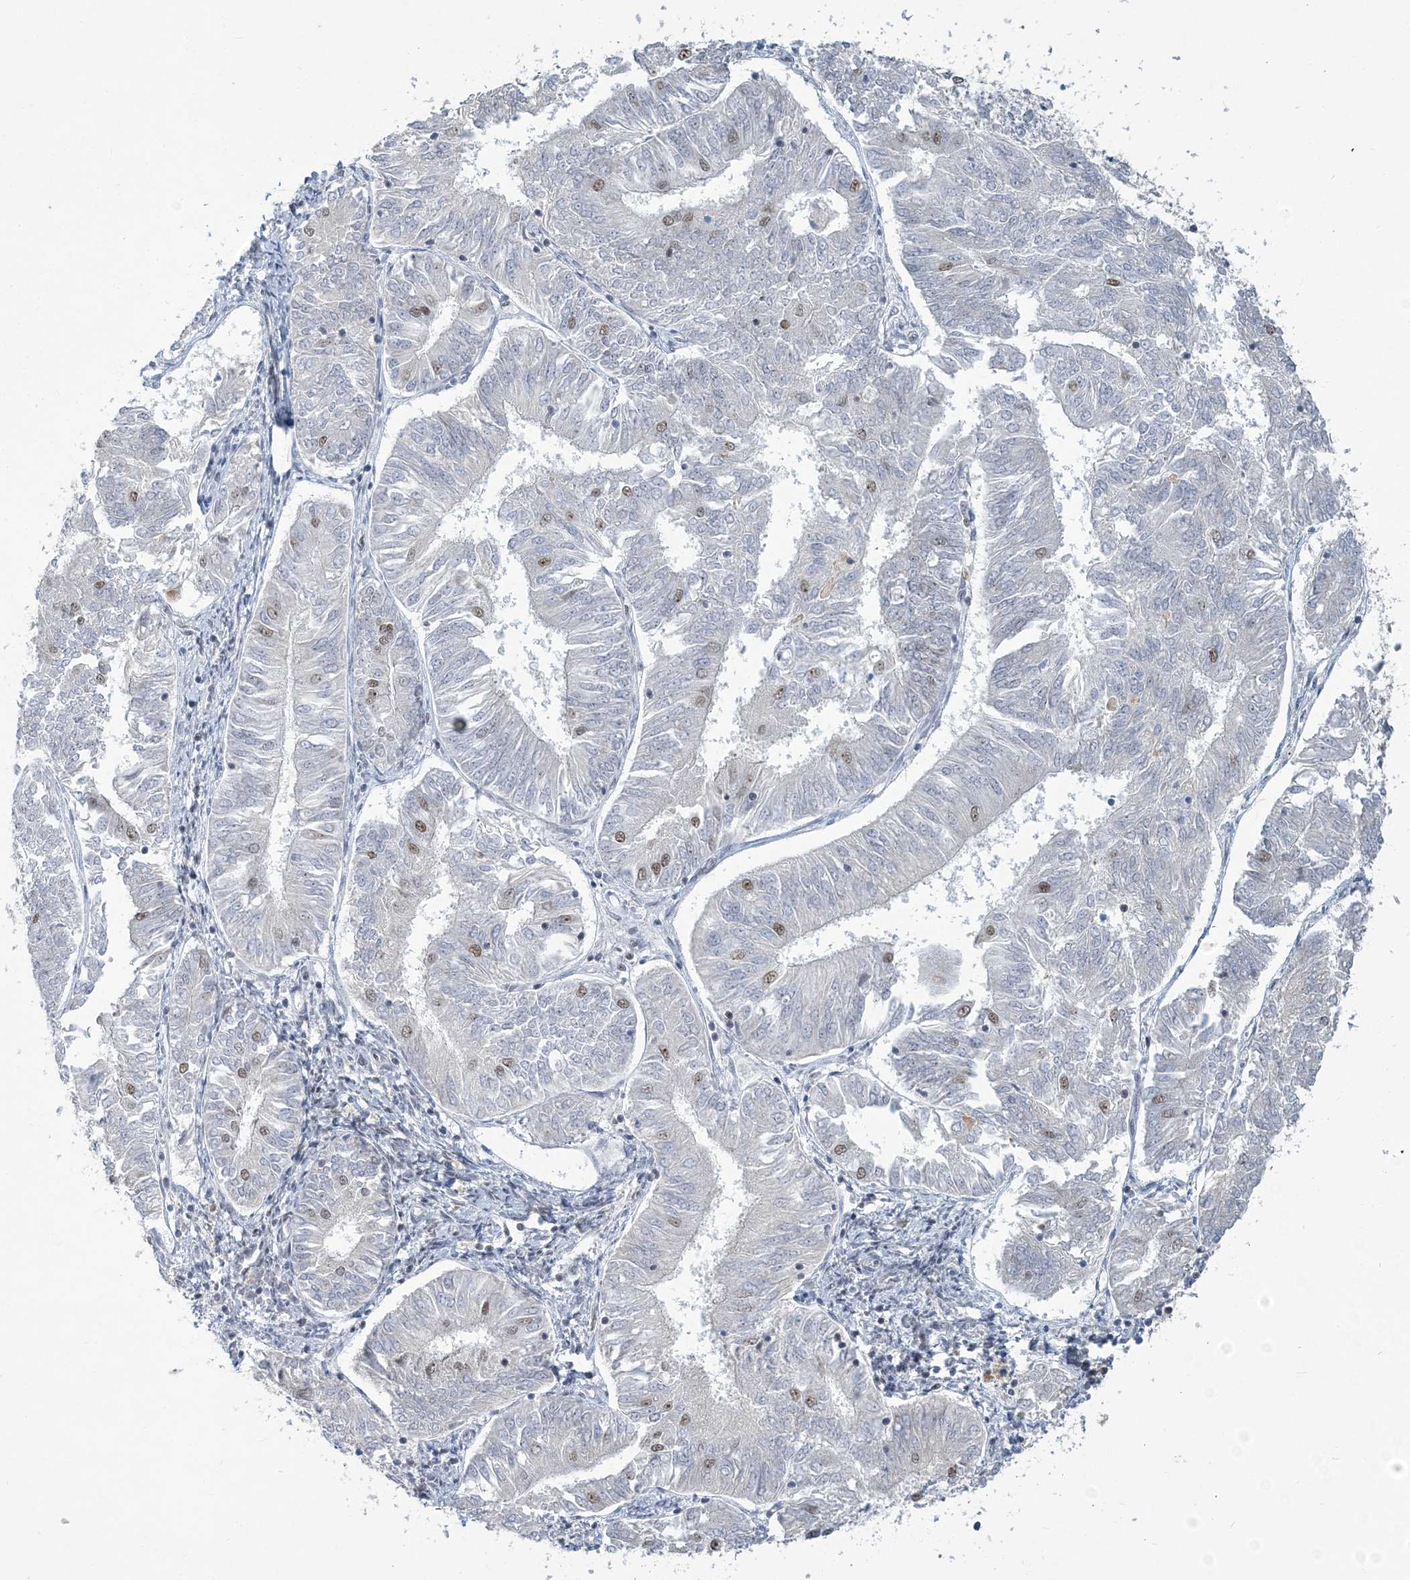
{"staining": {"intensity": "moderate", "quantity": "<25%", "location": "nuclear"}, "tissue": "endometrial cancer", "cell_type": "Tumor cells", "image_type": "cancer", "snomed": [{"axis": "morphology", "description": "Adenocarcinoma, NOS"}, {"axis": "topography", "description": "Endometrium"}], "caption": "The photomicrograph reveals immunohistochemical staining of endometrial adenocarcinoma. There is moderate nuclear expression is appreciated in about <25% of tumor cells. Nuclei are stained in blue.", "gene": "PLRG1", "patient": {"sex": "female", "age": 58}}